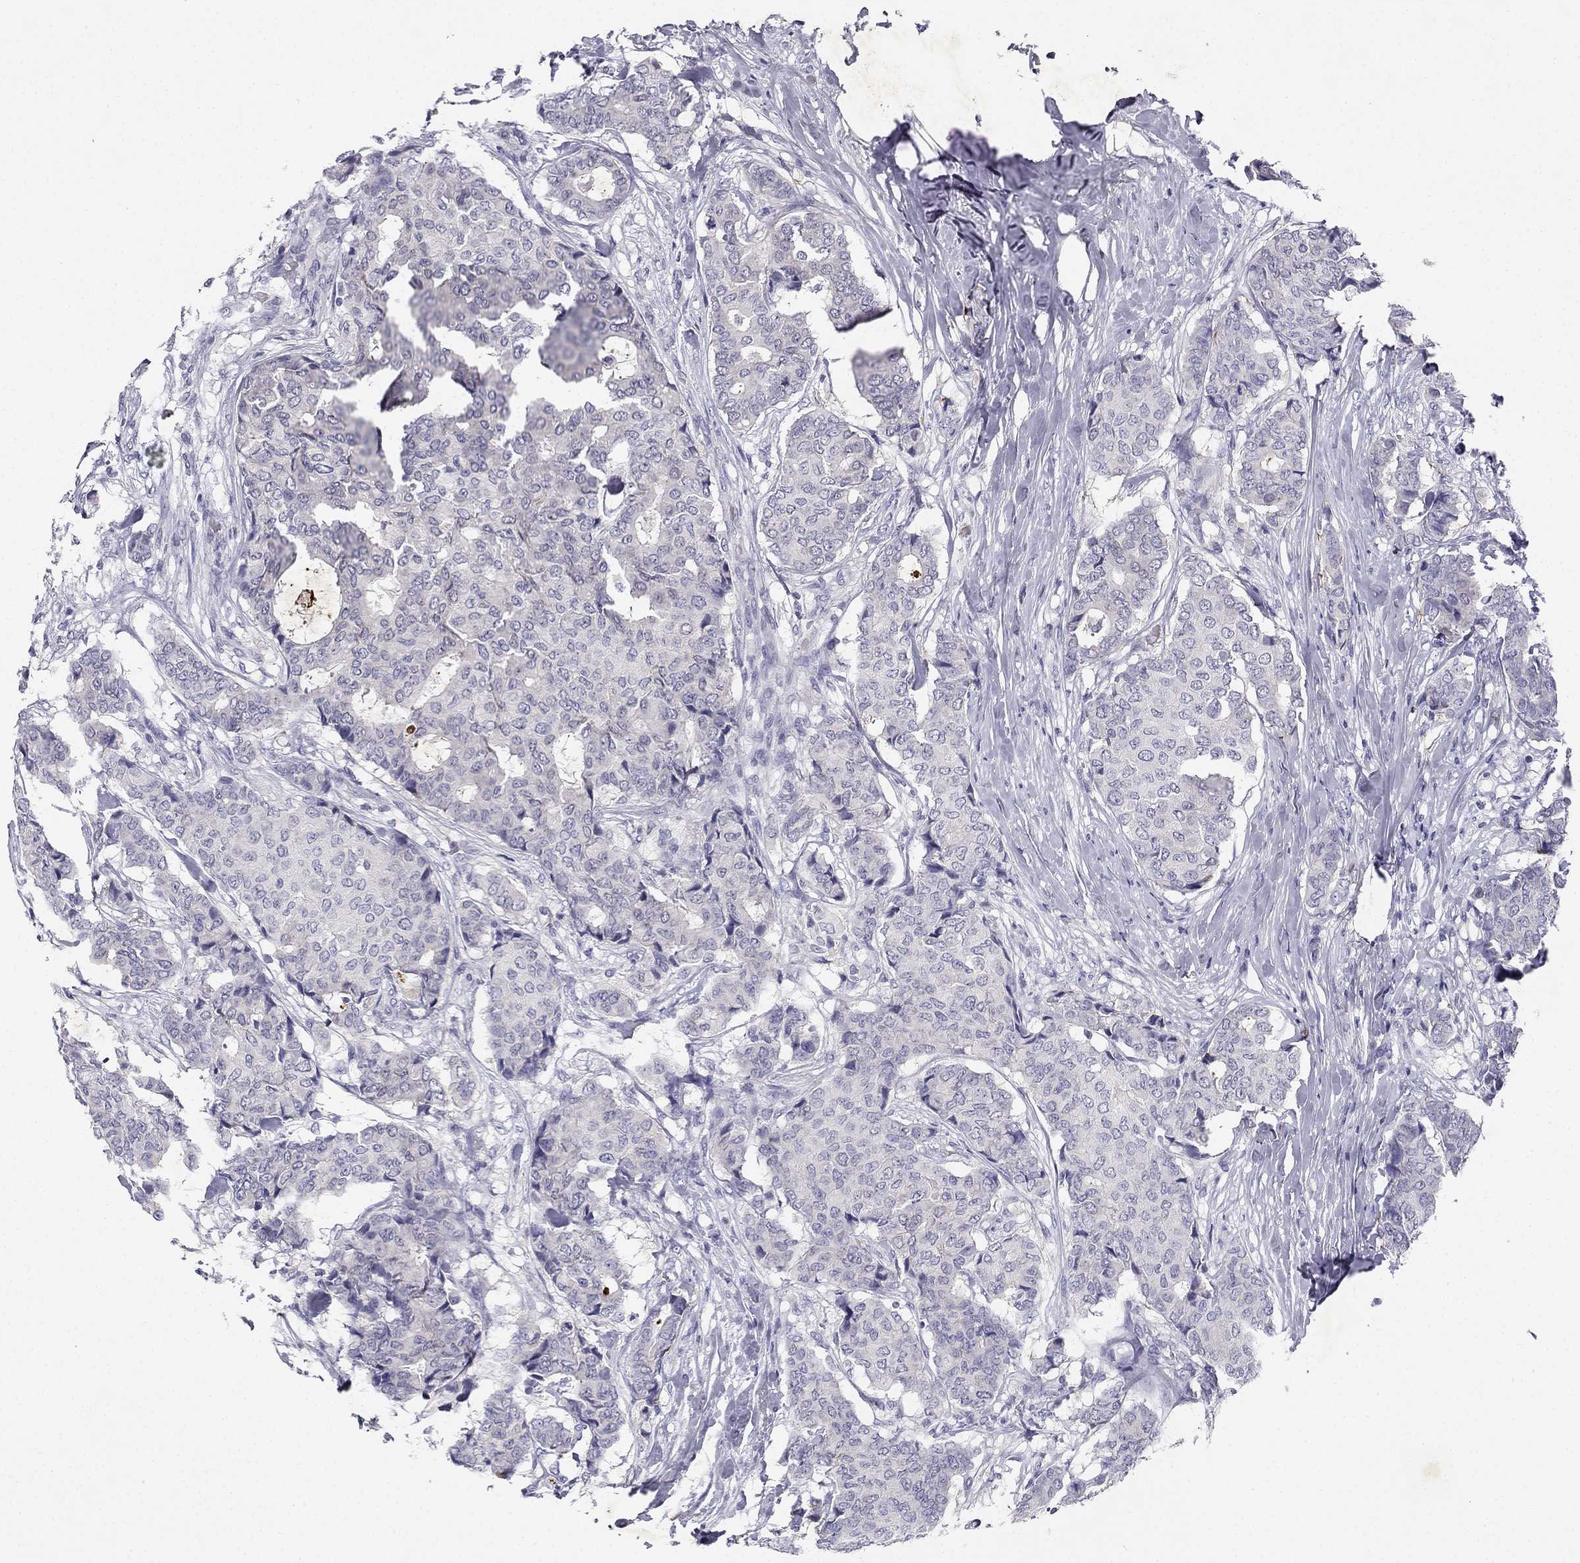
{"staining": {"intensity": "negative", "quantity": "none", "location": "none"}, "tissue": "breast cancer", "cell_type": "Tumor cells", "image_type": "cancer", "snomed": [{"axis": "morphology", "description": "Duct carcinoma"}, {"axis": "topography", "description": "Breast"}], "caption": "IHC photomicrograph of breast cancer stained for a protein (brown), which reveals no positivity in tumor cells.", "gene": "SLC6A4", "patient": {"sex": "female", "age": 75}}